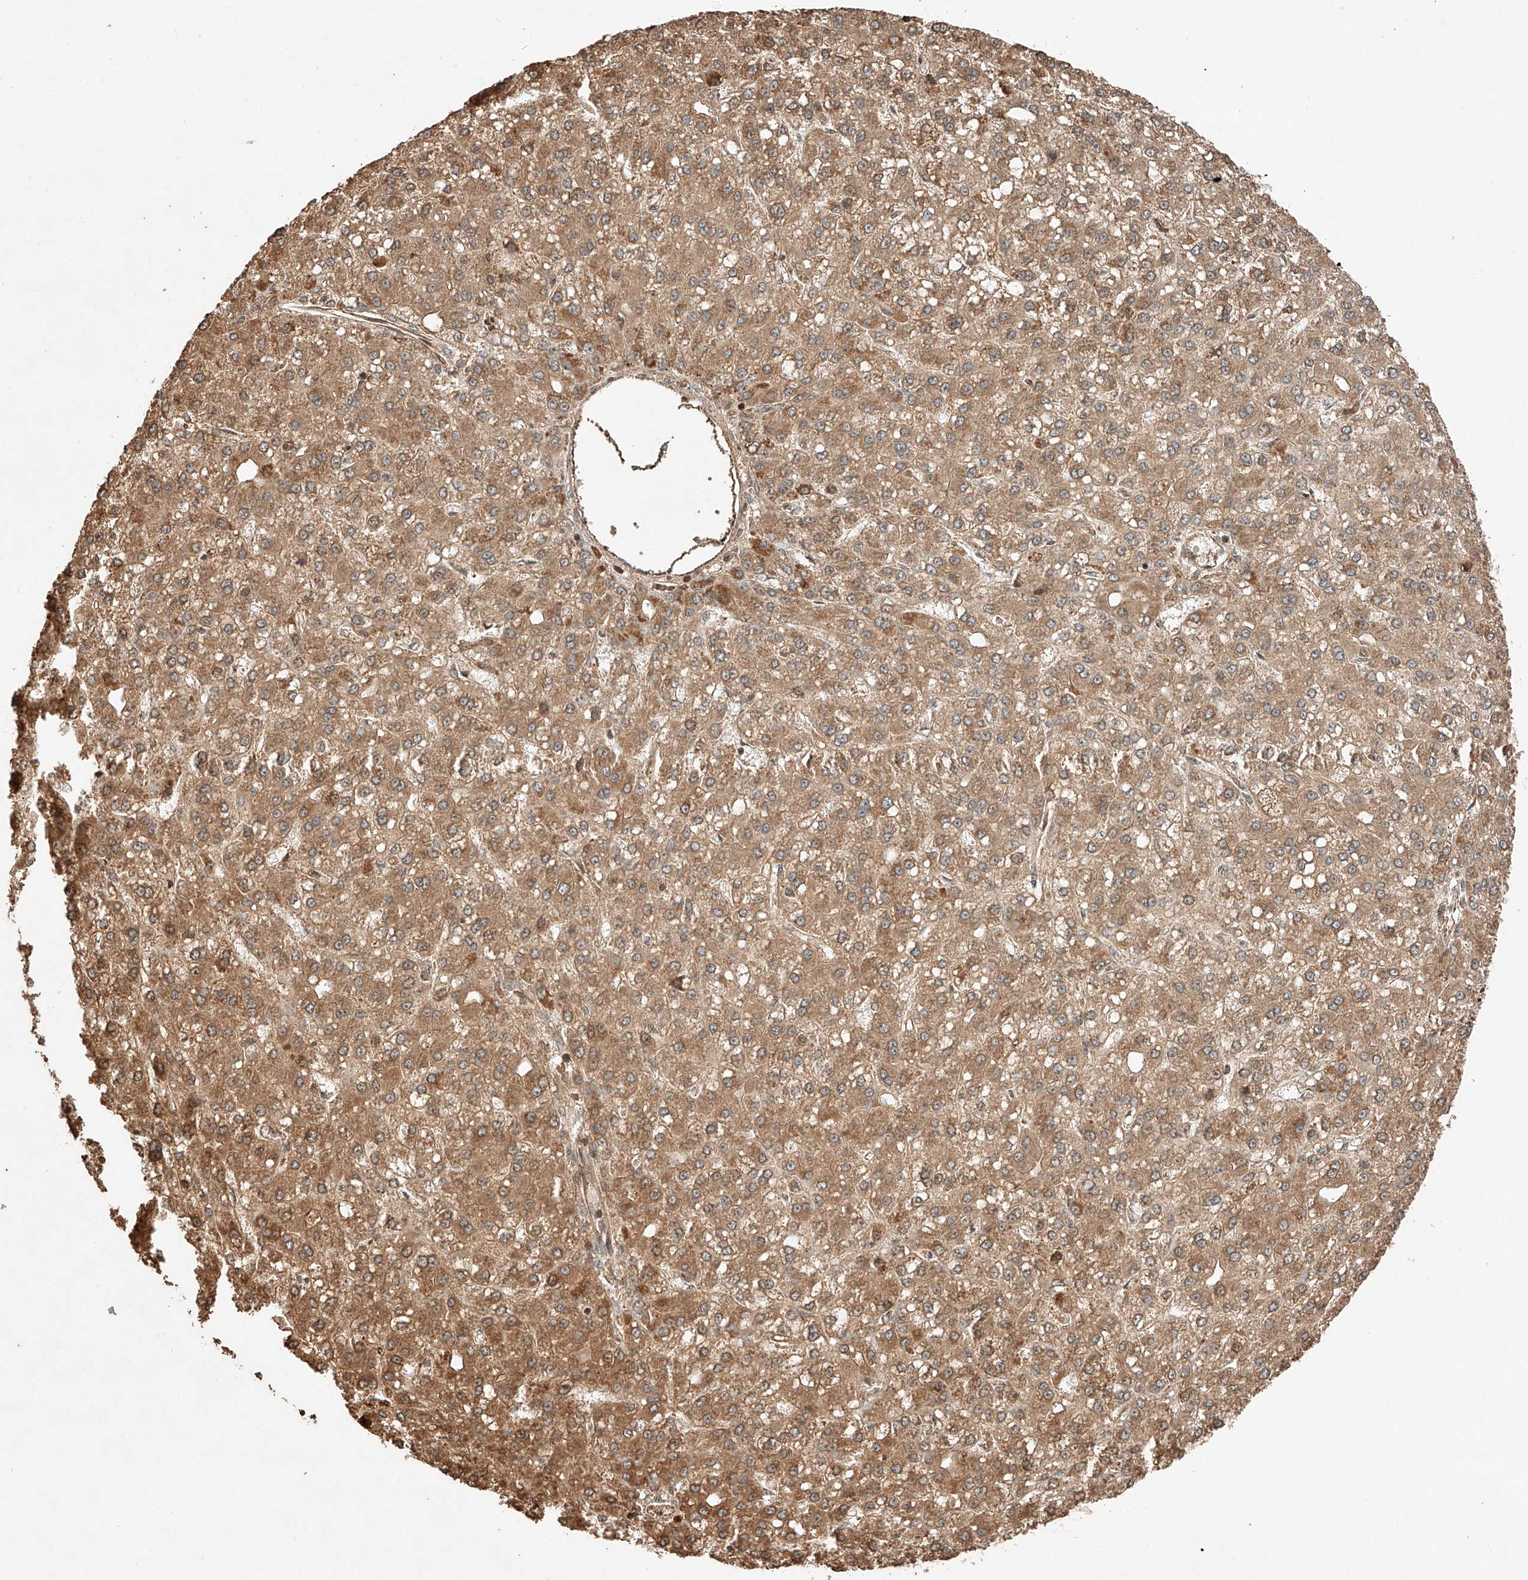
{"staining": {"intensity": "moderate", "quantity": ">75%", "location": "cytoplasmic/membranous"}, "tissue": "liver cancer", "cell_type": "Tumor cells", "image_type": "cancer", "snomed": [{"axis": "morphology", "description": "Carcinoma, Hepatocellular, NOS"}, {"axis": "topography", "description": "Liver"}], "caption": "Protein staining by IHC exhibits moderate cytoplasmic/membranous staining in approximately >75% of tumor cells in liver cancer (hepatocellular carcinoma).", "gene": "ARHGAP33", "patient": {"sex": "male", "age": 67}}